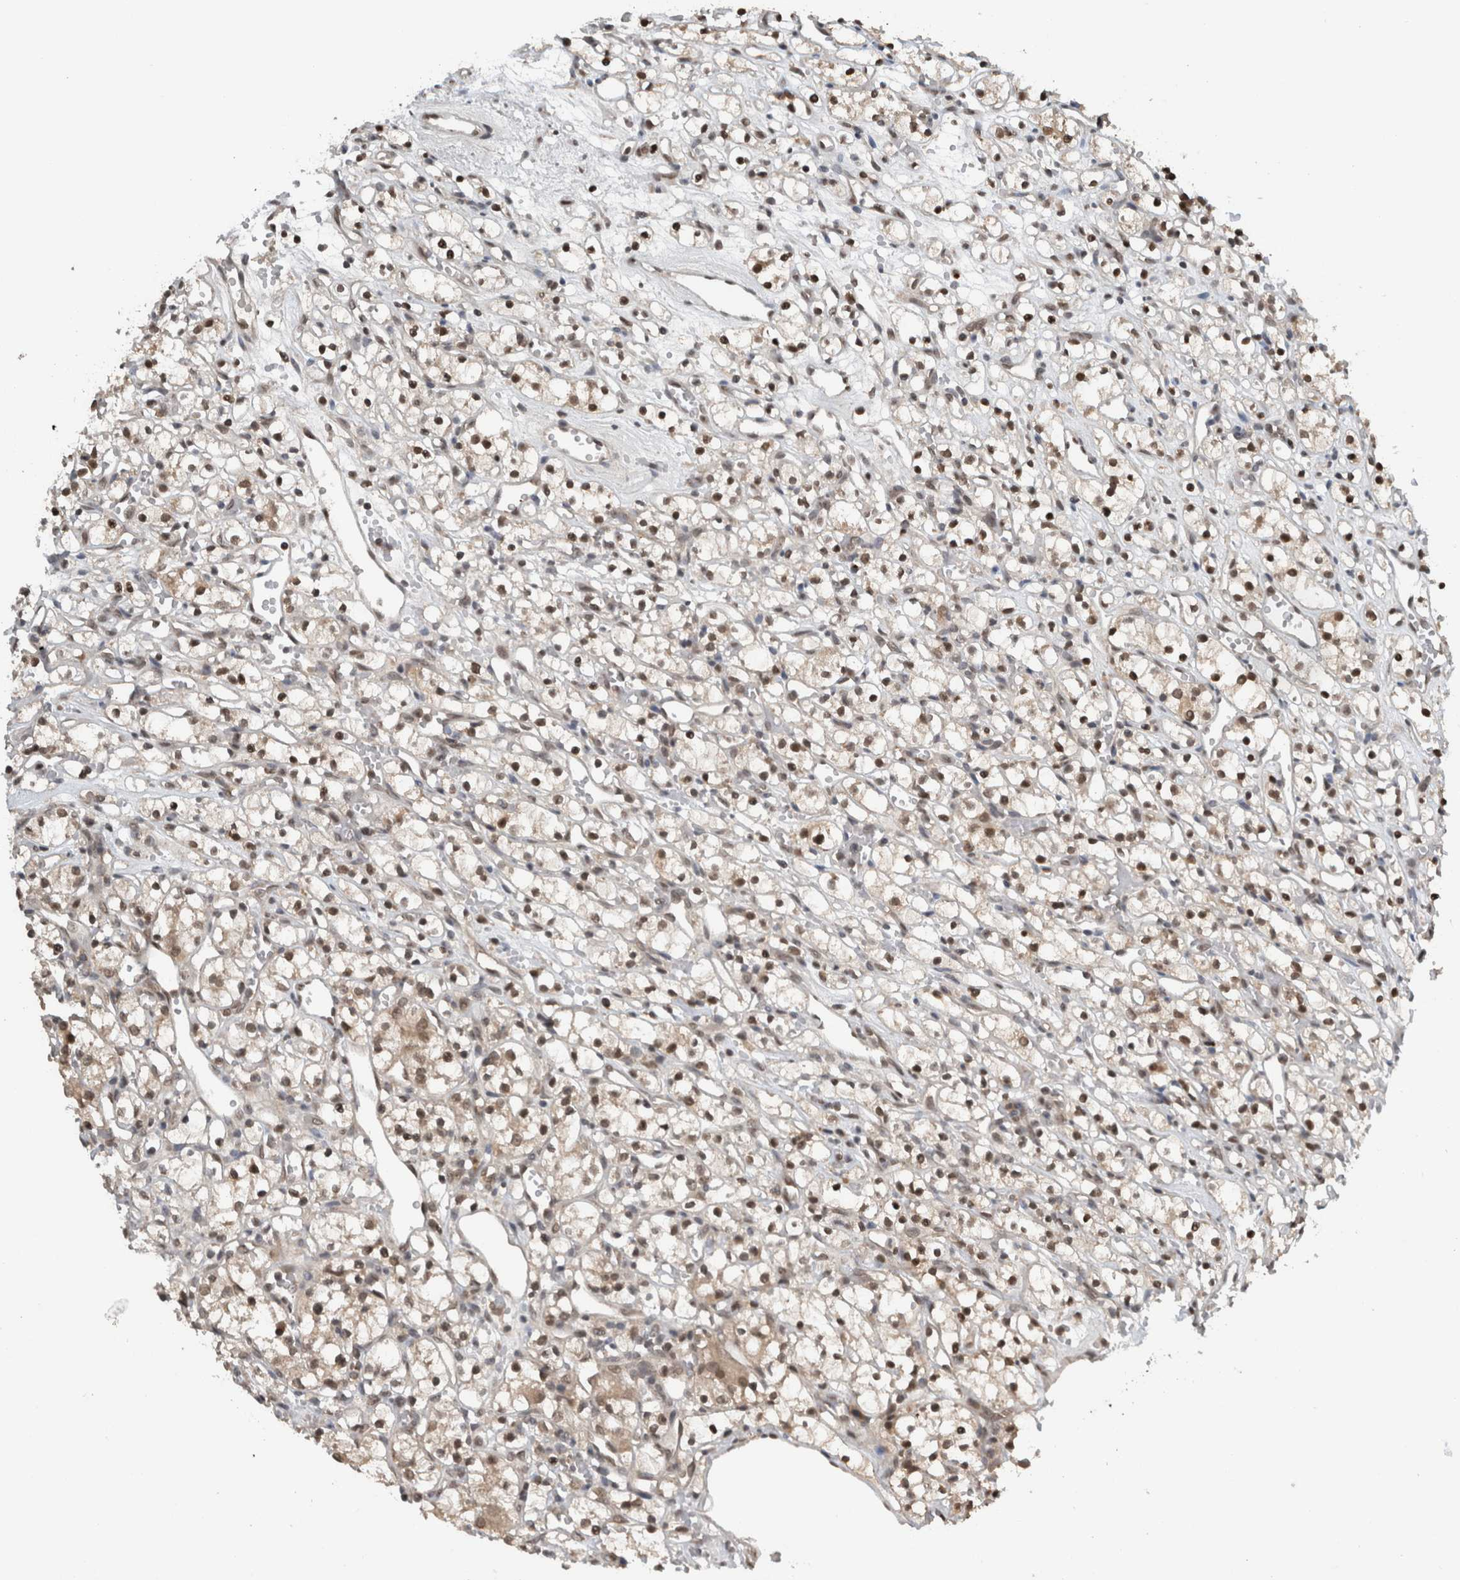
{"staining": {"intensity": "moderate", "quantity": ">75%", "location": "nuclear"}, "tissue": "renal cancer", "cell_type": "Tumor cells", "image_type": "cancer", "snomed": [{"axis": "morphology", "description": "Adenocarcinoma, NOS"}, {"axis": "topography", "description": "Kidney"}], "caption": "The immunohistochemical stain highlights moderate nuclear staining in tumor cells of renal cancer tissue.", "gene": "SPAG7", "patient": {"sex": "female", "age": 59}}